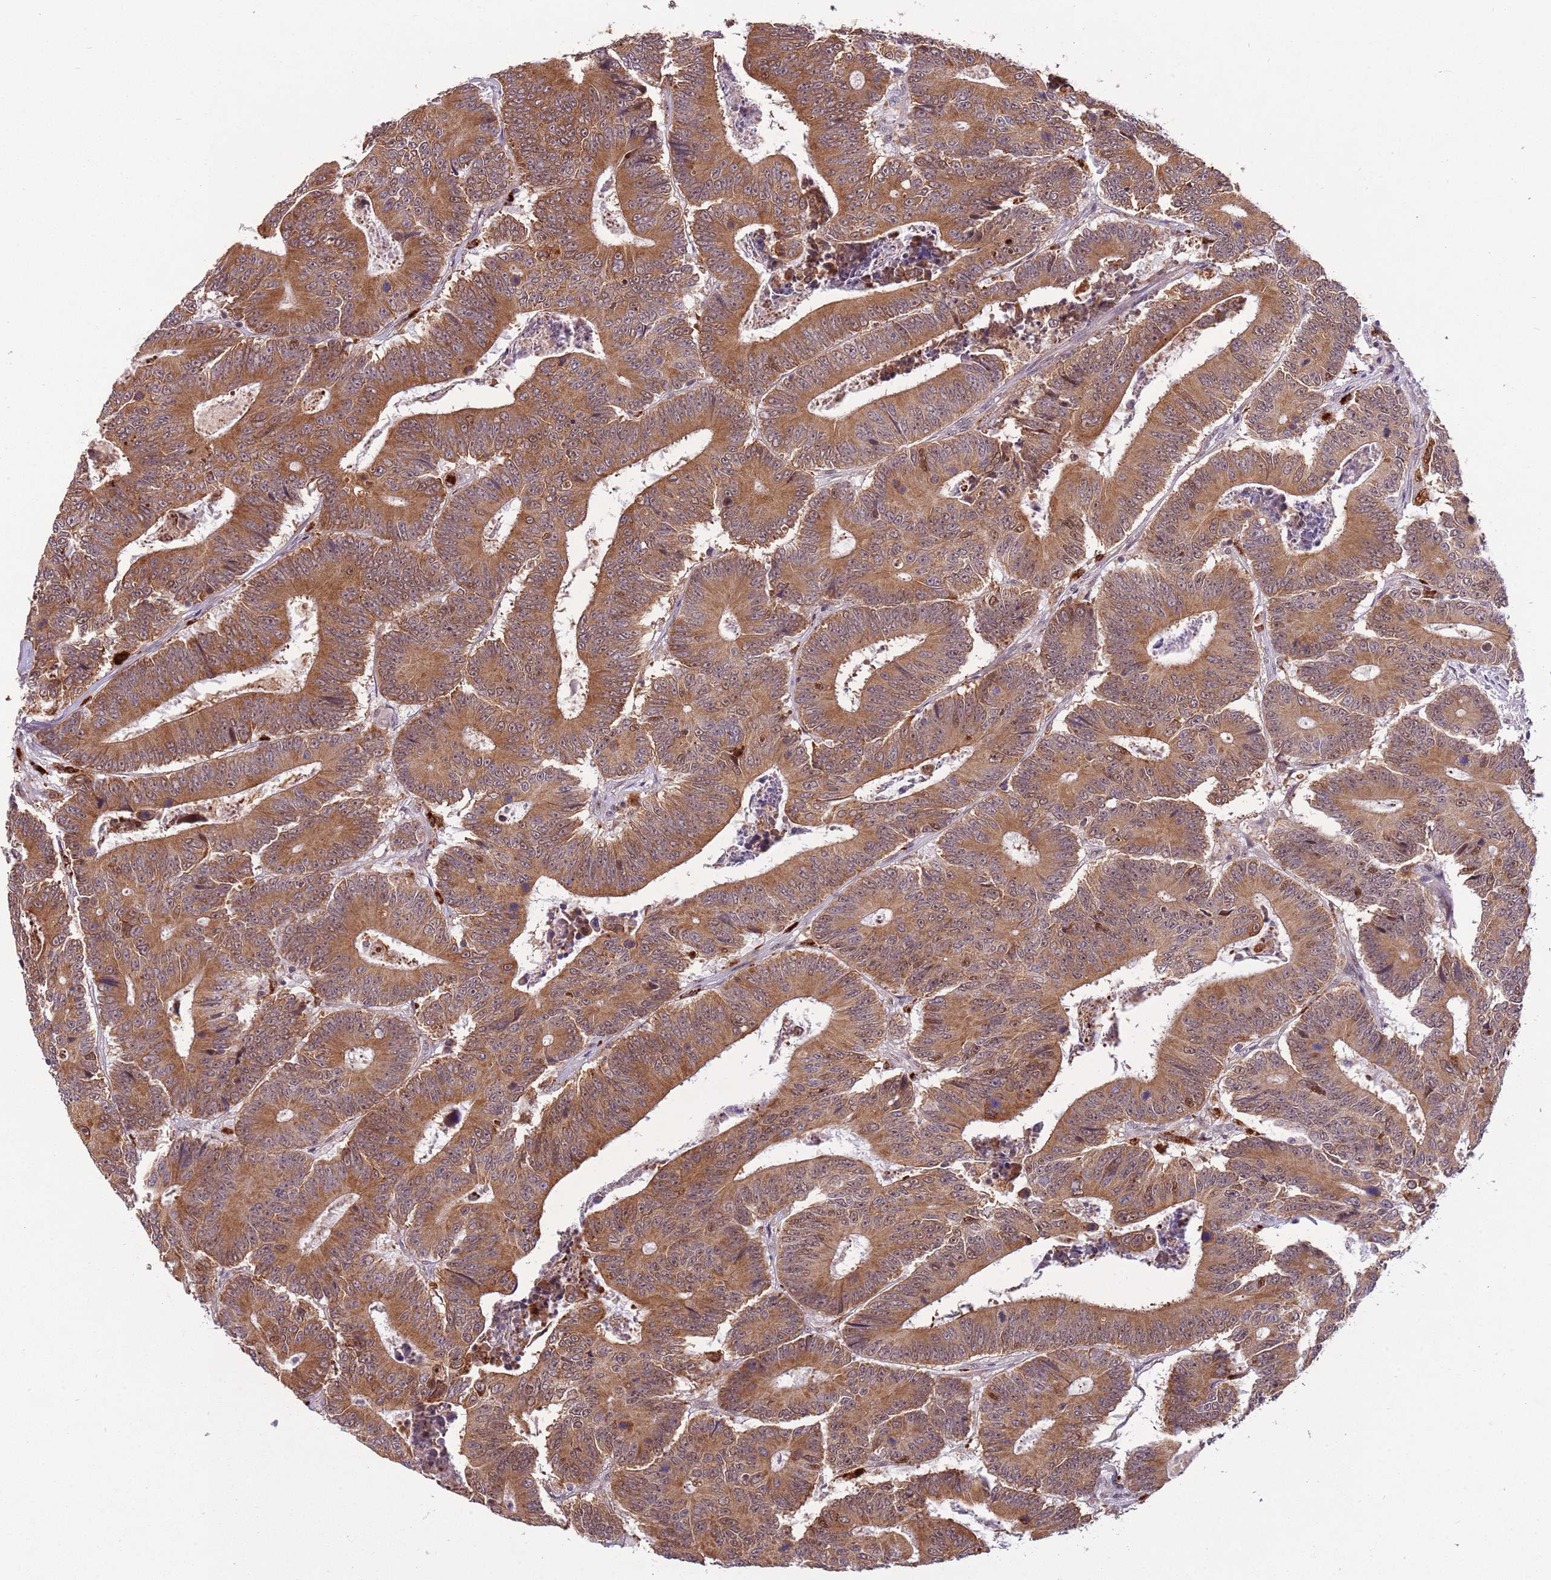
{"staining": {"intensity": "moderate", "quantity": ">75%", "location": "cytoplasmic/membranous"}, "tissue": "colorectal cancer", "cell_type": "Tumor cells", "image_type": "cancer", "snomed": [{"axis": "morphology", "description": "Adenocarcinoma, NOS"}, {"axis": "topography", "description": "Colon"}], "caption": "Tumor cells show medium levels of moderate cytoplasmic/membranous expression in approximately >75% of cells in human colorectal cancer (adenocarcinoma).", "gene": "TRIM27", "patient": {"sex": "male", "age": 83}}